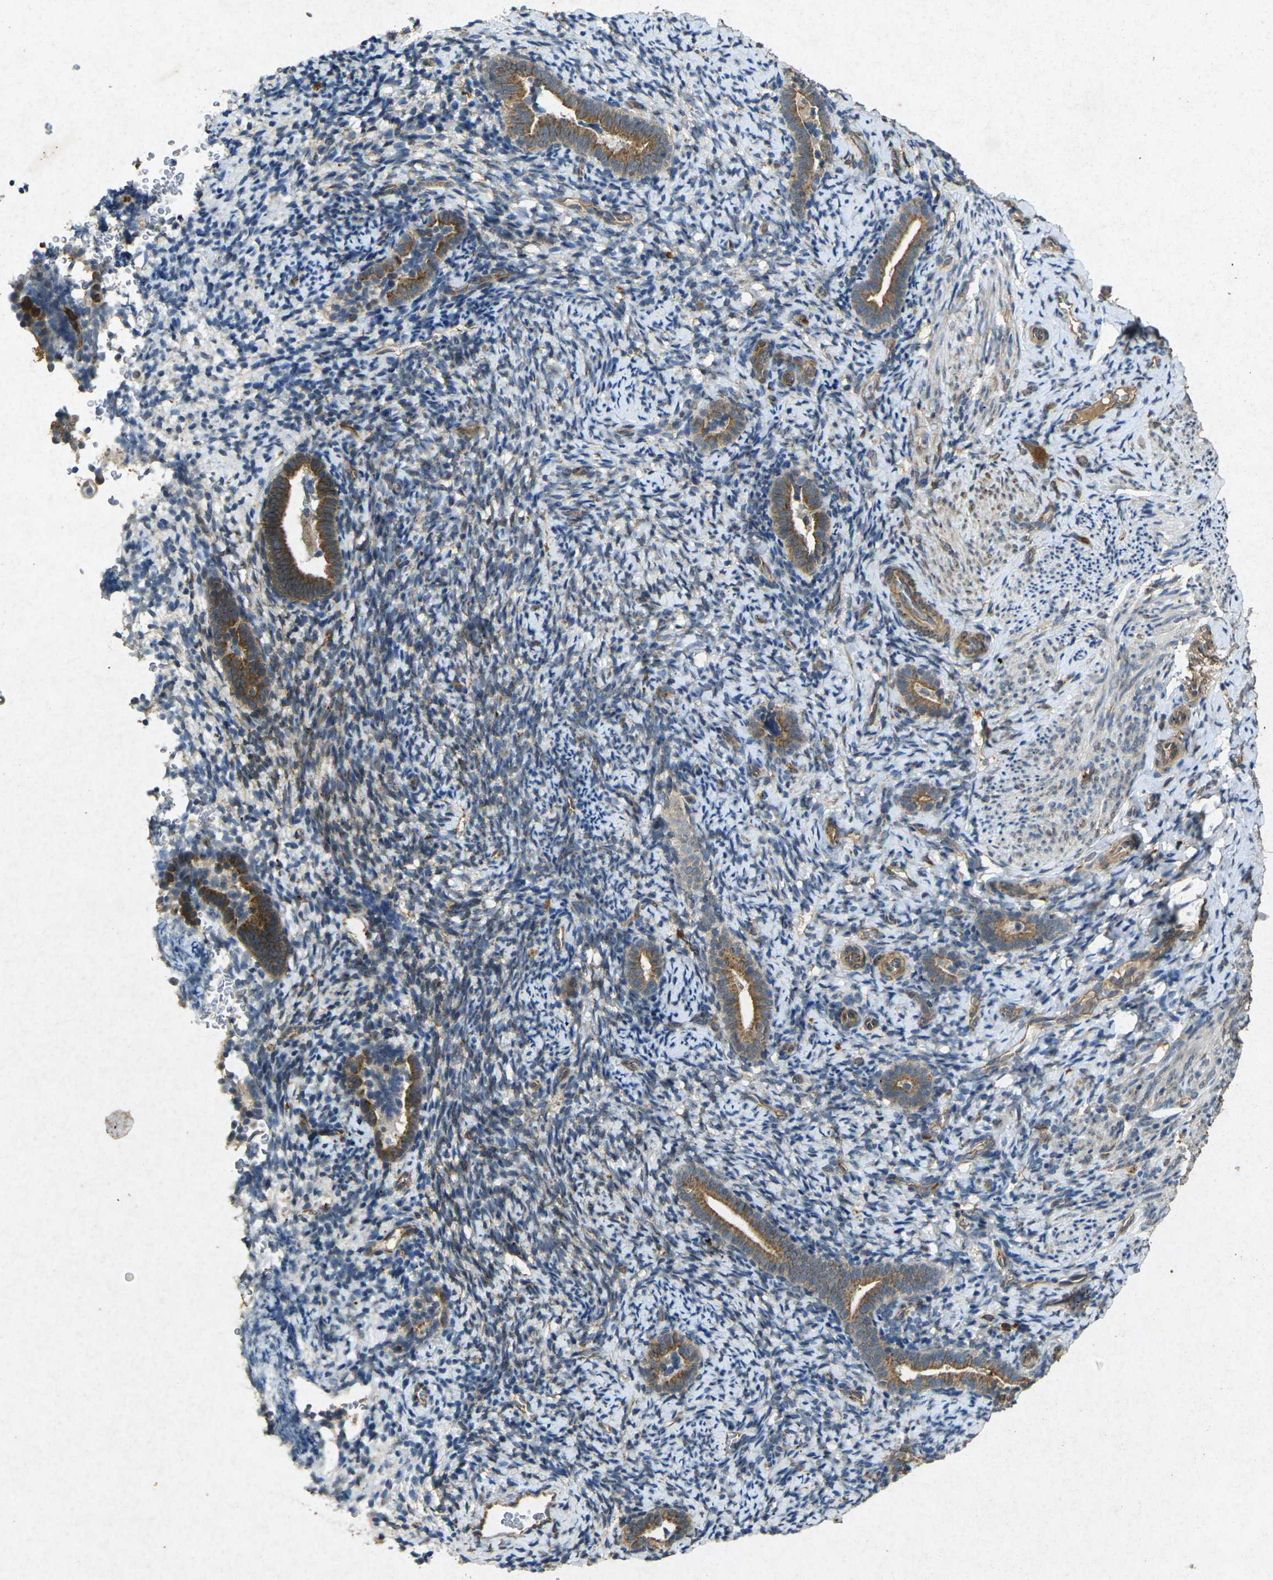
{"staining": {"intensity": "weak", "quantity": "<25%", "location": "cytoplasmic/membranous"}, "tissue": "endometrium", "cell_type": "Cells in endometrial stroma", "image_type": "normal", "snomed": [{"axis": "morphology", "description": "Normal tissue, NOS"}, {"axis": "topography", "description": "Endometrium"}], "caption": "DAB (3,3'-diaminobenzidine) immunohistochemical staining of benign human endometrium reveals no significant positivity in cells in endometrial stroma. (DAB immunohistochemistry (IHC) visualized using brightfield microscopy, high magnification).", "gene": "RGMA", "patient": {"sex": "female", "age": 51}}